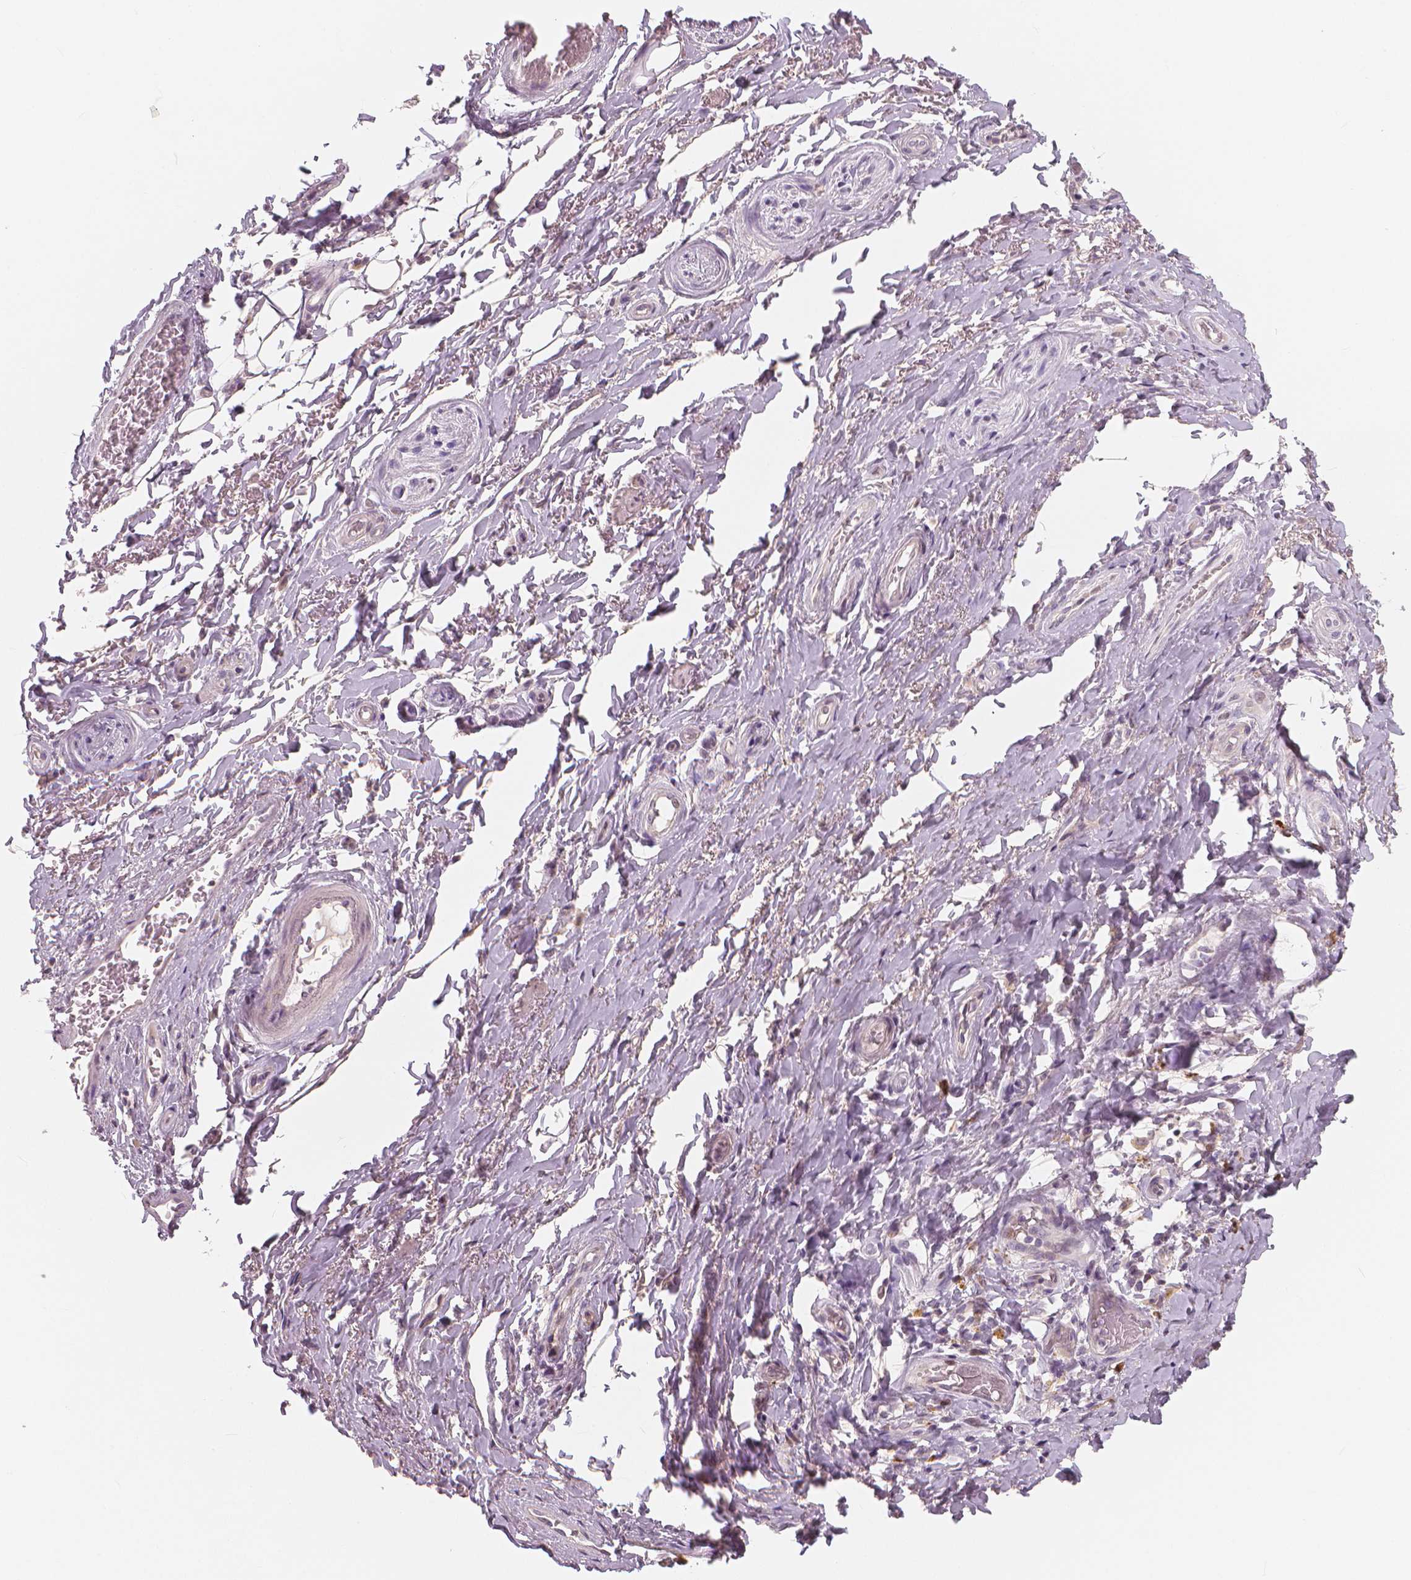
{"staining": {"intensity": "negative", "quantity": "none", "location": "none"}, "tissue": "adipose tissue", "cell_type": "Adipocytes", "image_type": "normal", "snomed": [{"axis": "morphology", "description": "Normal tissue, NOS"}, {"axis": "topography", "description": "Anal"}, {"axis": "topography", "description": "Peripheral nerve tissue"}], "caption": "Immunohistochemistry (IHC) of benign human adipose tissue displays no staining in adipocytes.", "gene": "RNASE7", "patient": {"sex": "male", "age": 53}}